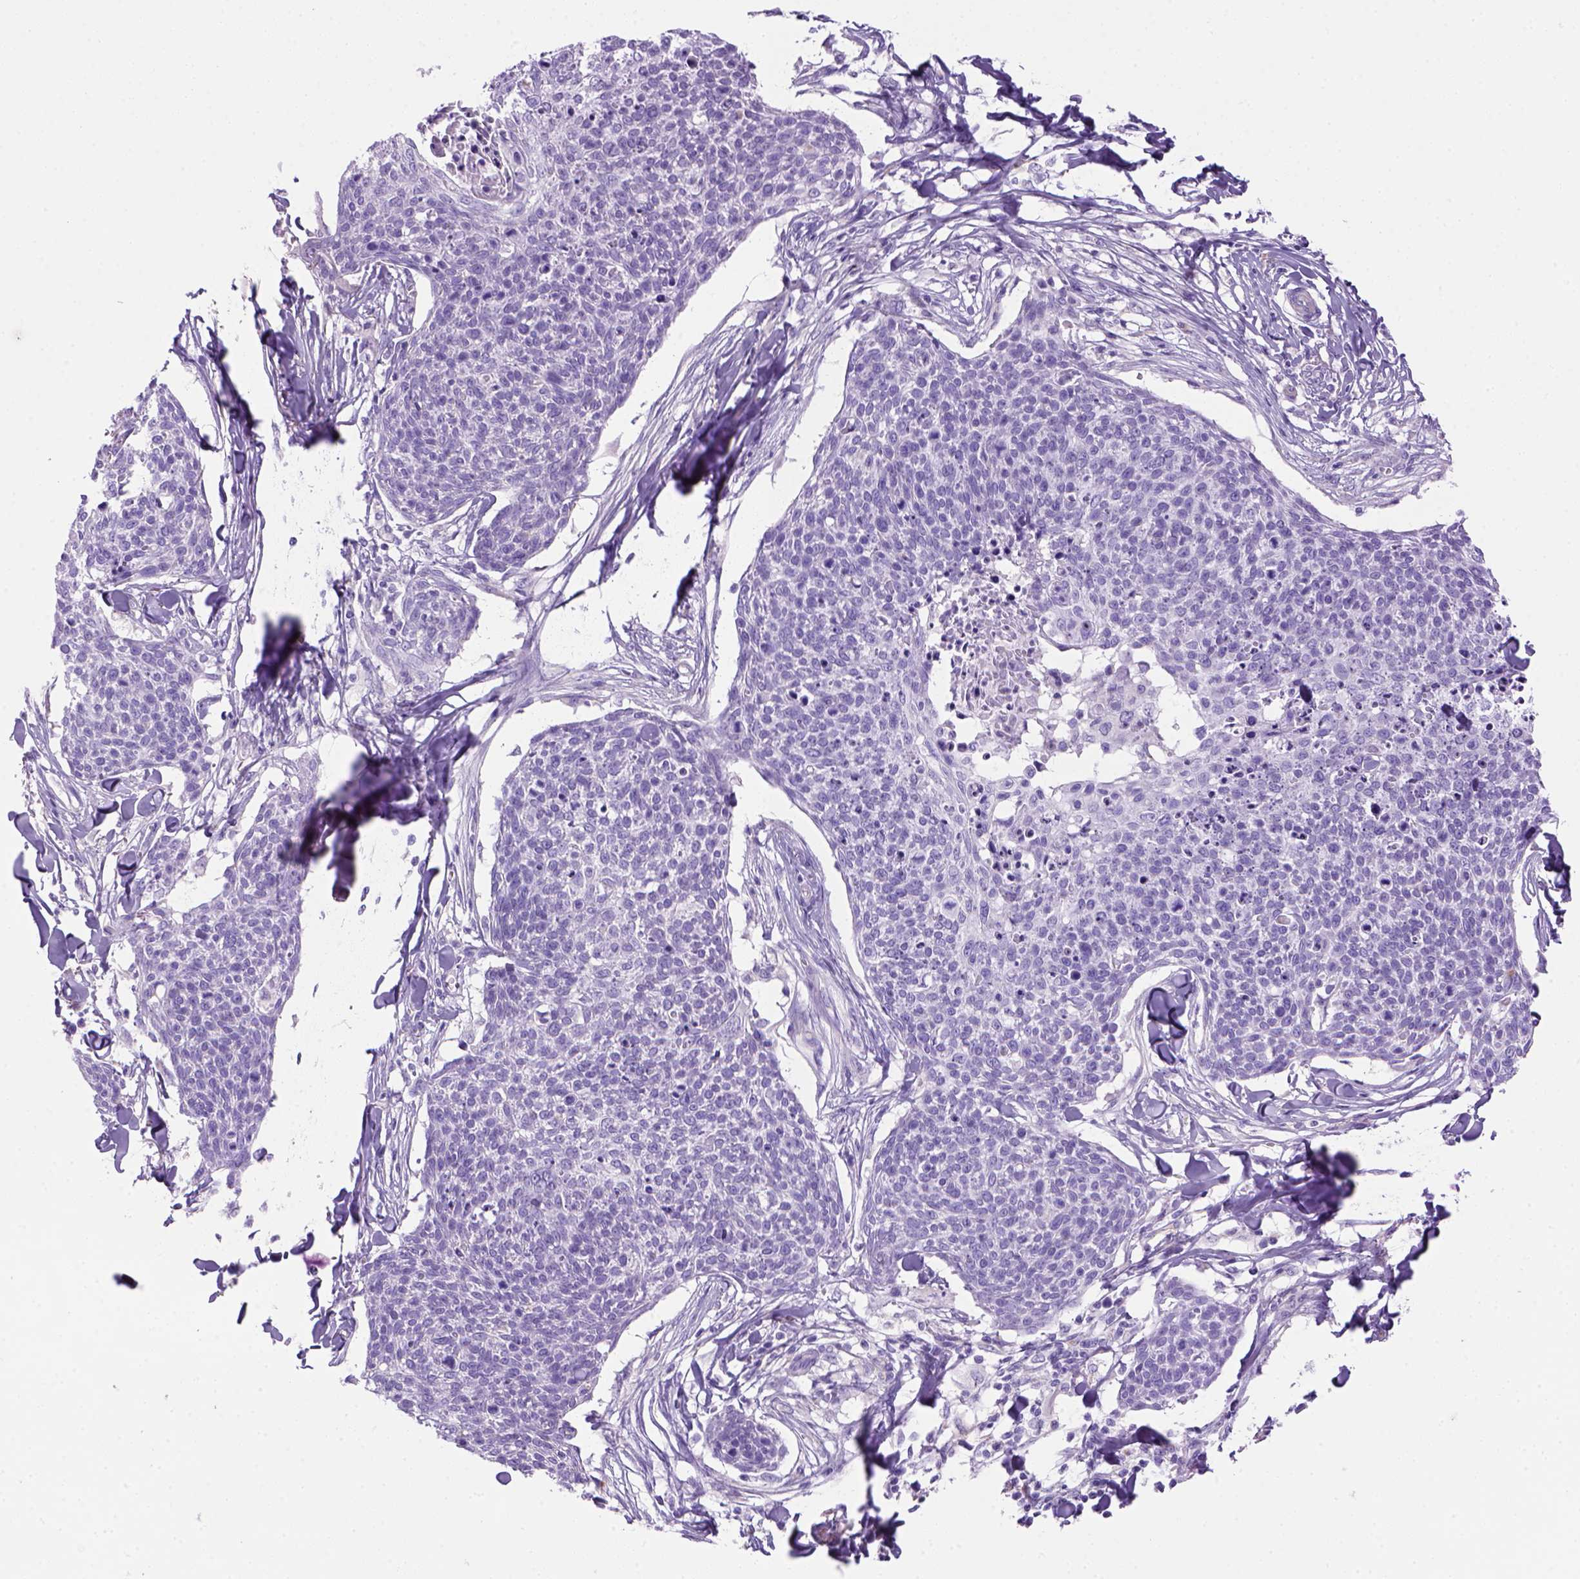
{"staining": {"intensity": "negative", "quantity": "none", "location": "none"}, "tissue": "skin cancer", "cell_type": "Tumor cells", "image_type": "cancer", "snomed": [{"axis": "morphology", "description": "Squamous cell carcinoma, NOS"}, {"axis": "topography", "description": "Skin"}, {"axis": "topography", "description": "Vulva"}], "caption": "The micrograph demonstrates no staining of tumor cells in skin cancer.", "gene": "ARHGEF33", "patient": {"sex": "female", "age": 75}}